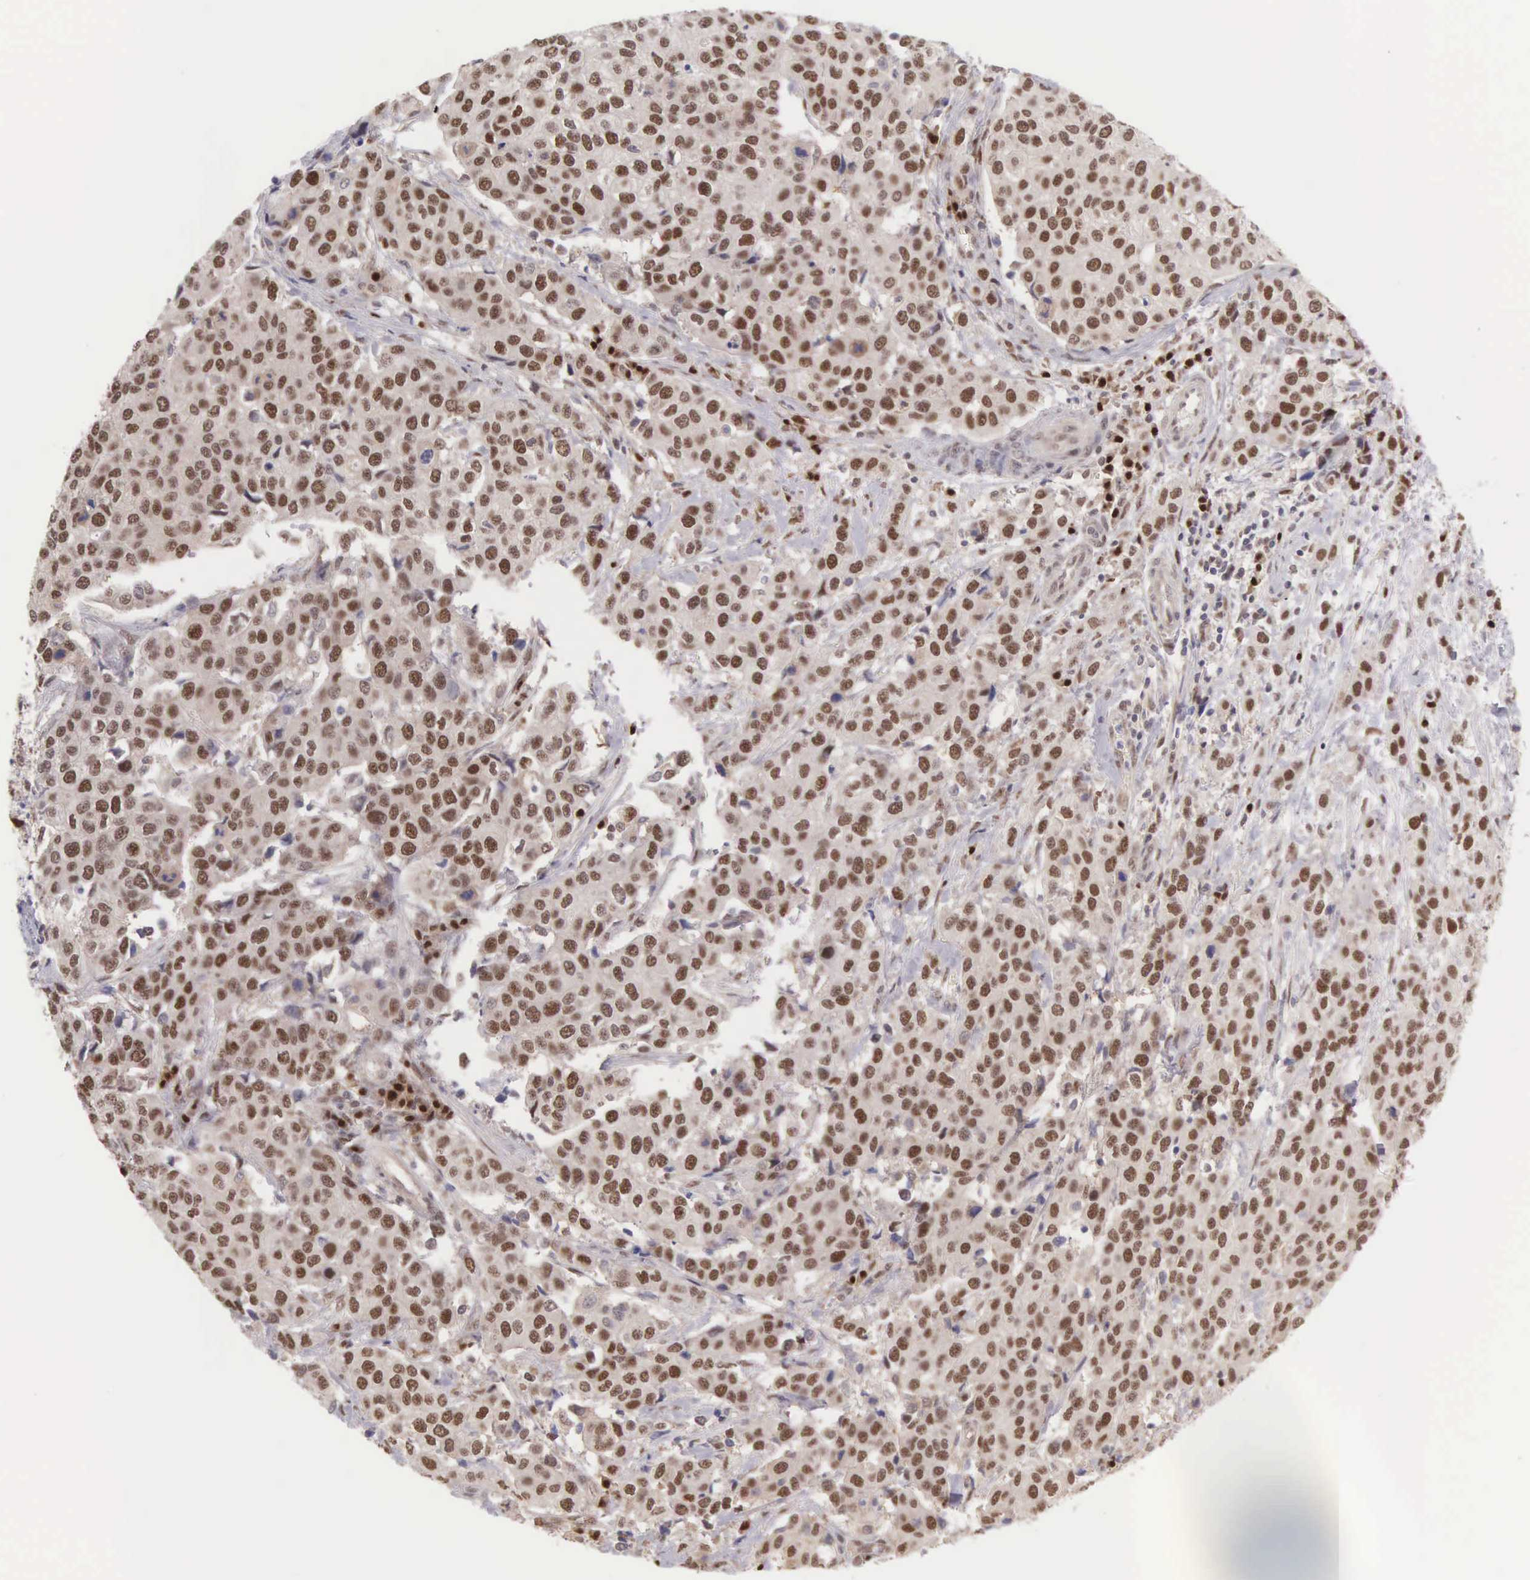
{"staining": {"intensity": "strong", "quantity": ">75%", "location": "nuclear"}, "tissue": "cervical cancer", "cell_type": "Tumor cells", "image_type": "cancer", "snomed": [{"axis": "morphology", "description": "Squamous cell carcinoma, NOS"}, {"axis": "topography", "description": "Cervix"}], "caption": "A photomicrograph of human cervical cancer stained for a protein reveals strong nuclear brown staining in tumor cells. Nuclei are stained in blue.", "gene": "CCDC117", "patient": {"sex": "female", "age": 54}}